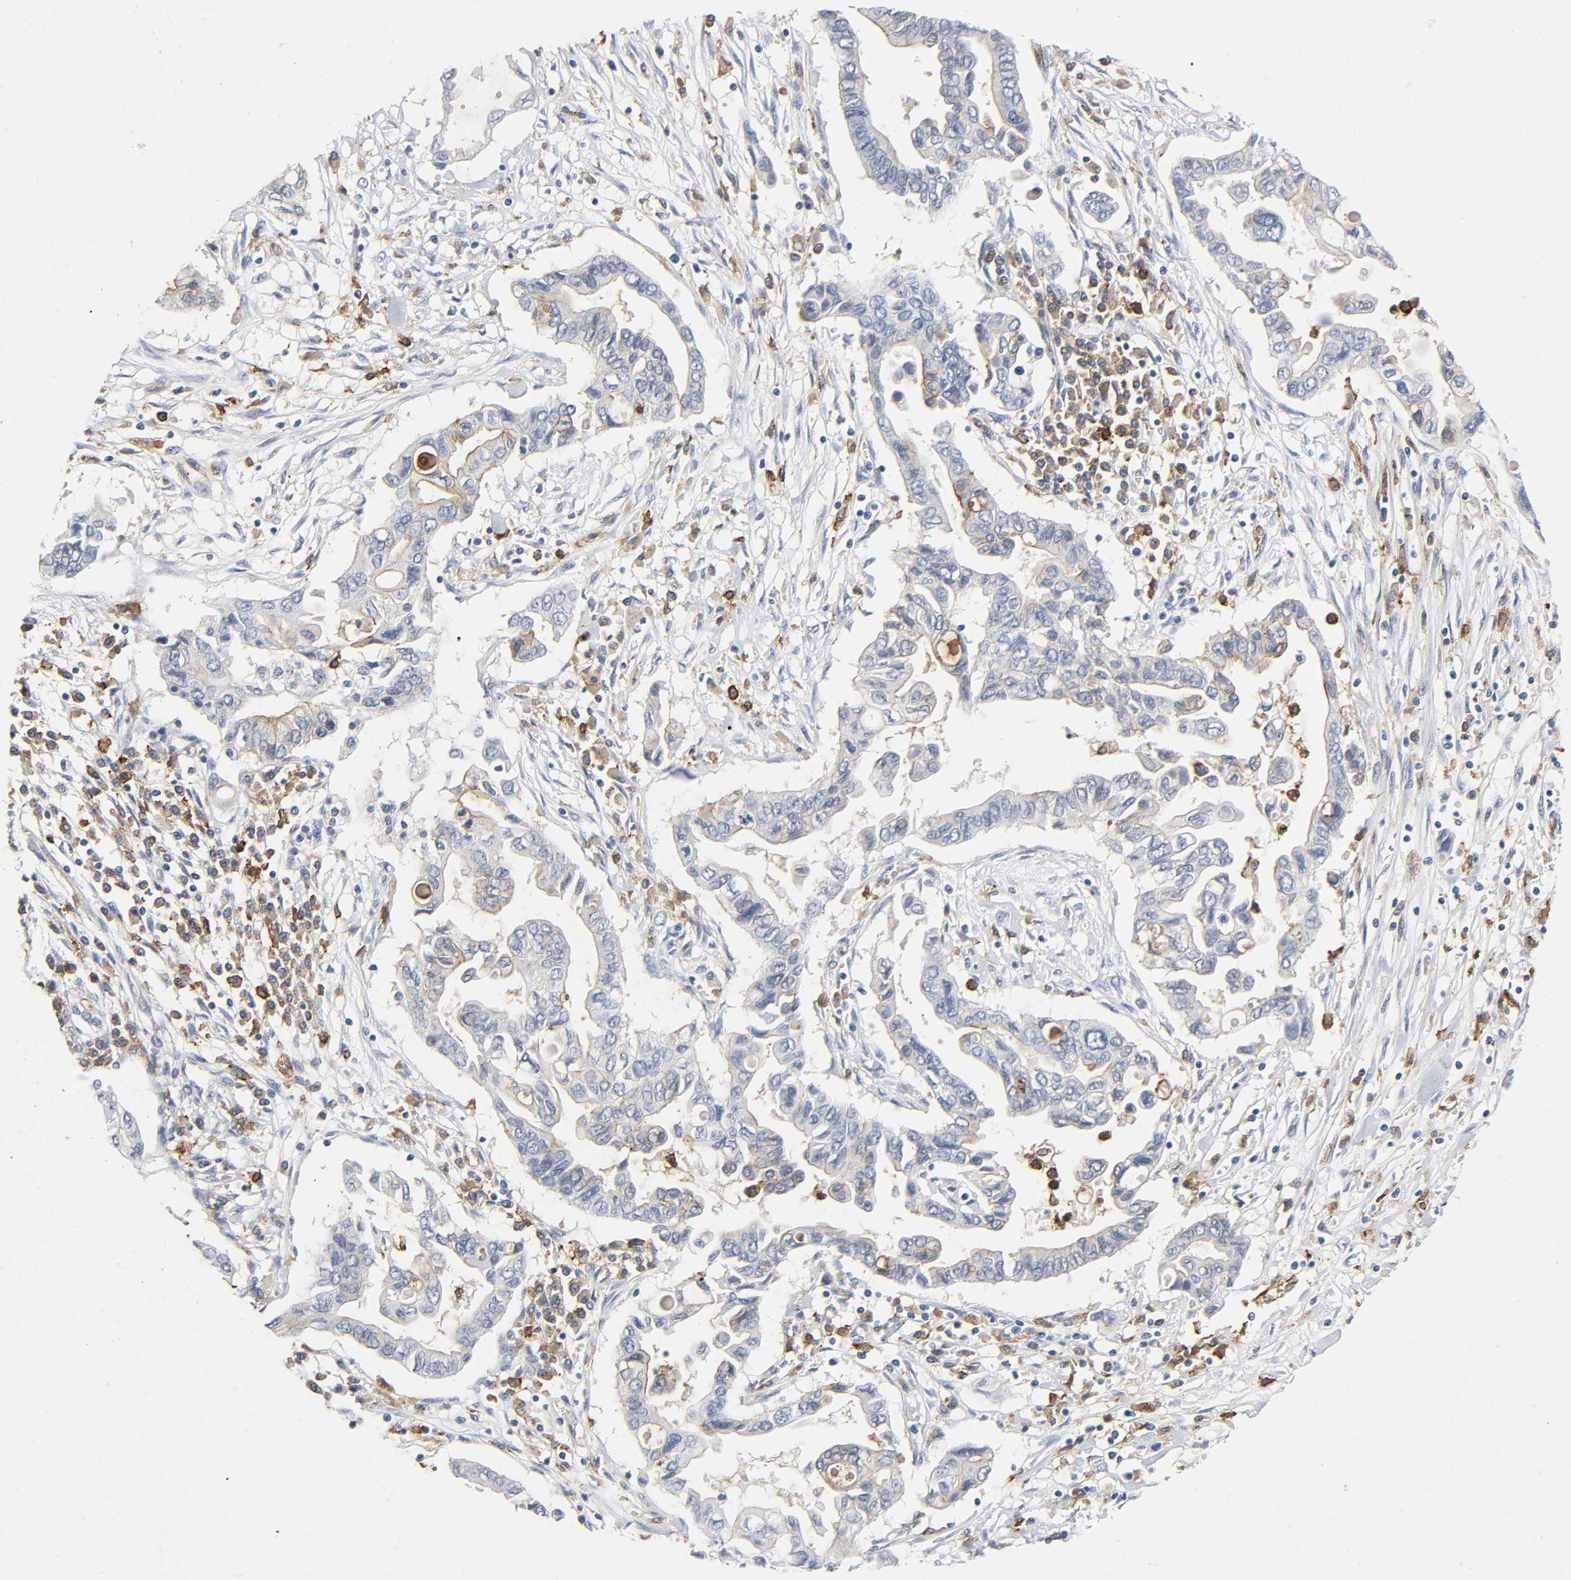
{"staining": {"intensity": "negative", "quantity": "none", "location": "none"}, "tissue": "pancreatic cancer", "cell_type": "Tumor cells", "image_type": "cancer", "snomed": [{"axis": "morphology", "description": "Adenocarcinoma, NOS"}, {"axis": "topography", "description": "Pancreas"}], "caption": "Histopathology image shows no protein expression in tumor cells of pancreatic cancer (adenocarcinoma) tissue.", "gene": "LYN", "patient": {"sex": "female", "age": 57}}